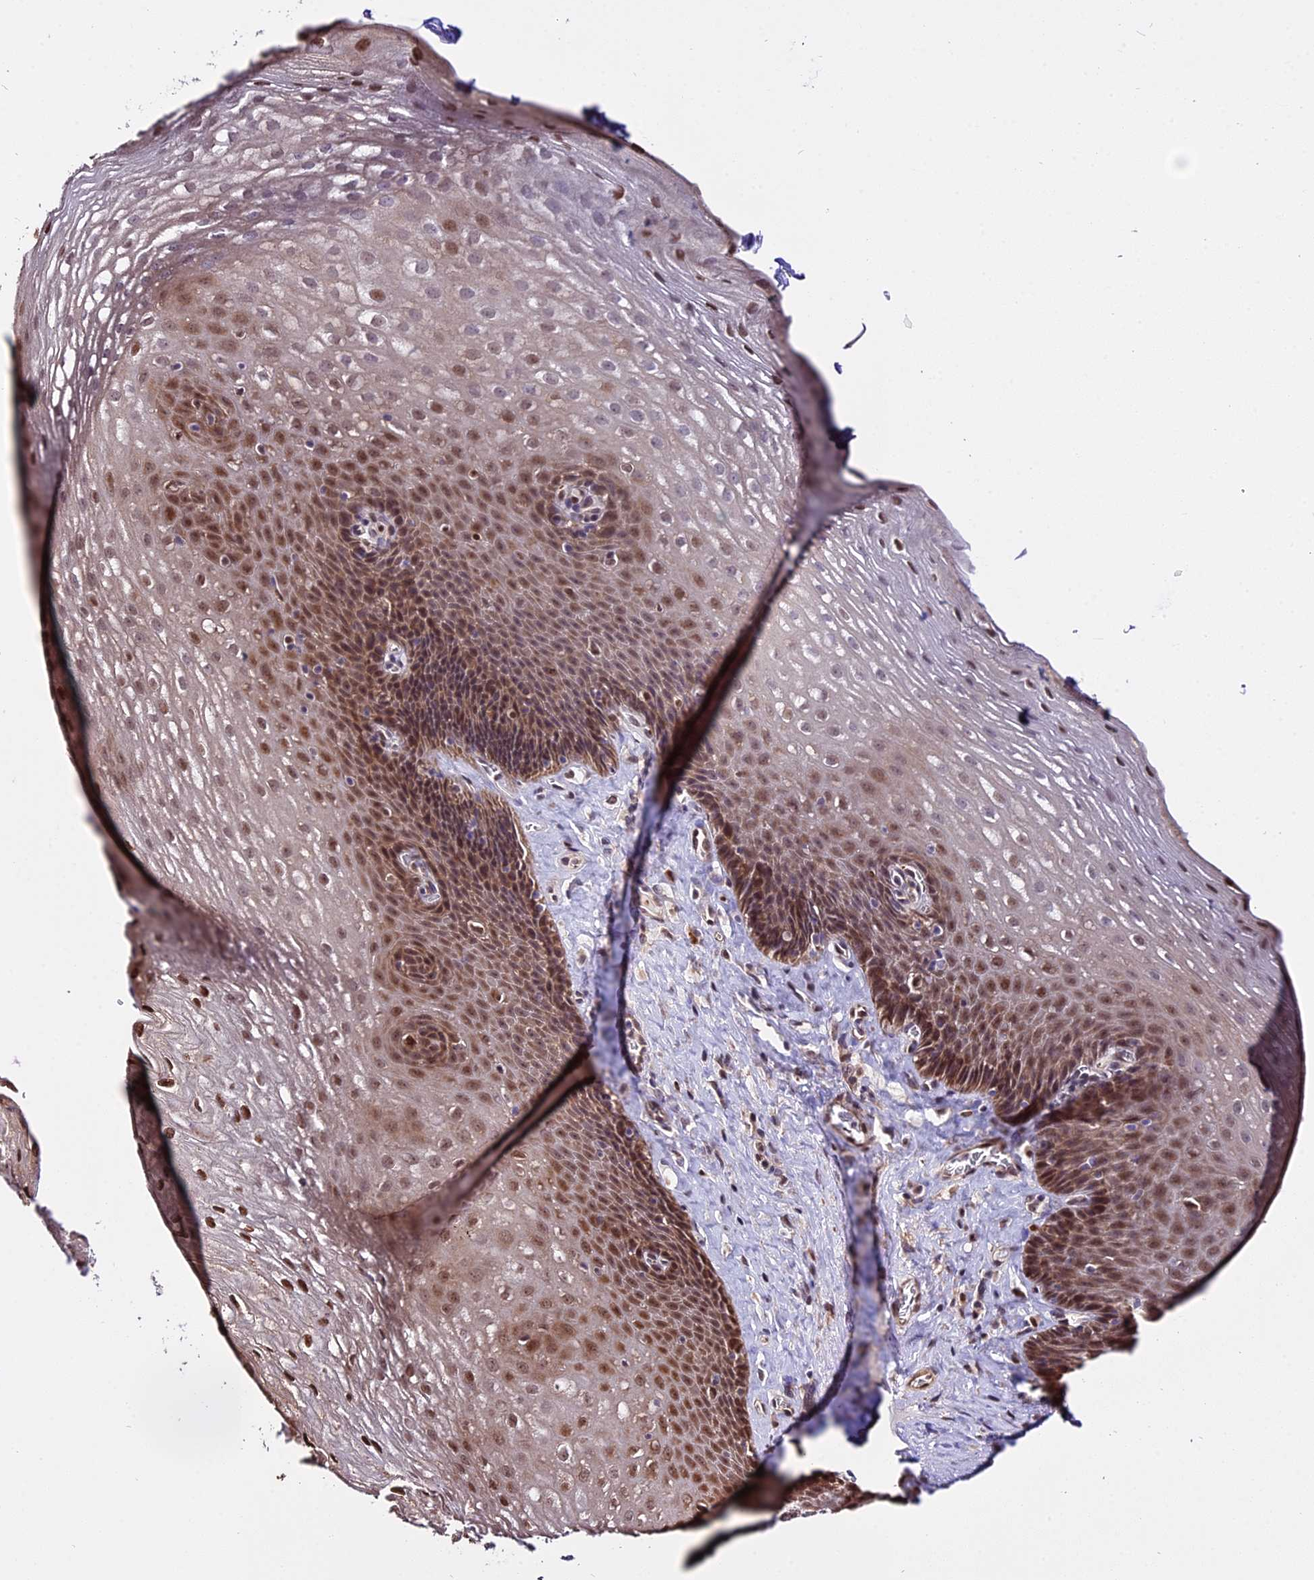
{"staining": {"intensity": "moderate", "quantity": ">75%", "location": "cytoplasmic/membranous,nuclear"}, "tissue": "esophagus", "cell_type": "Squamous epithelial cells", "image_type": "normal", "snomed": [{"axis": "morphology", "description": "Normal tissue, NOS"}, {"axis": "topography", "description": "Esophagus"}], "caption": "Normal esophagus was stained to show a protein in brown. There is medium levels of moderate cytoplasmic/membranous,nuclear expression in approximately >75% of squamous epithelial cells.", "gene": "HERPUD1", "patient": {"sex": "female", "age": 66}}